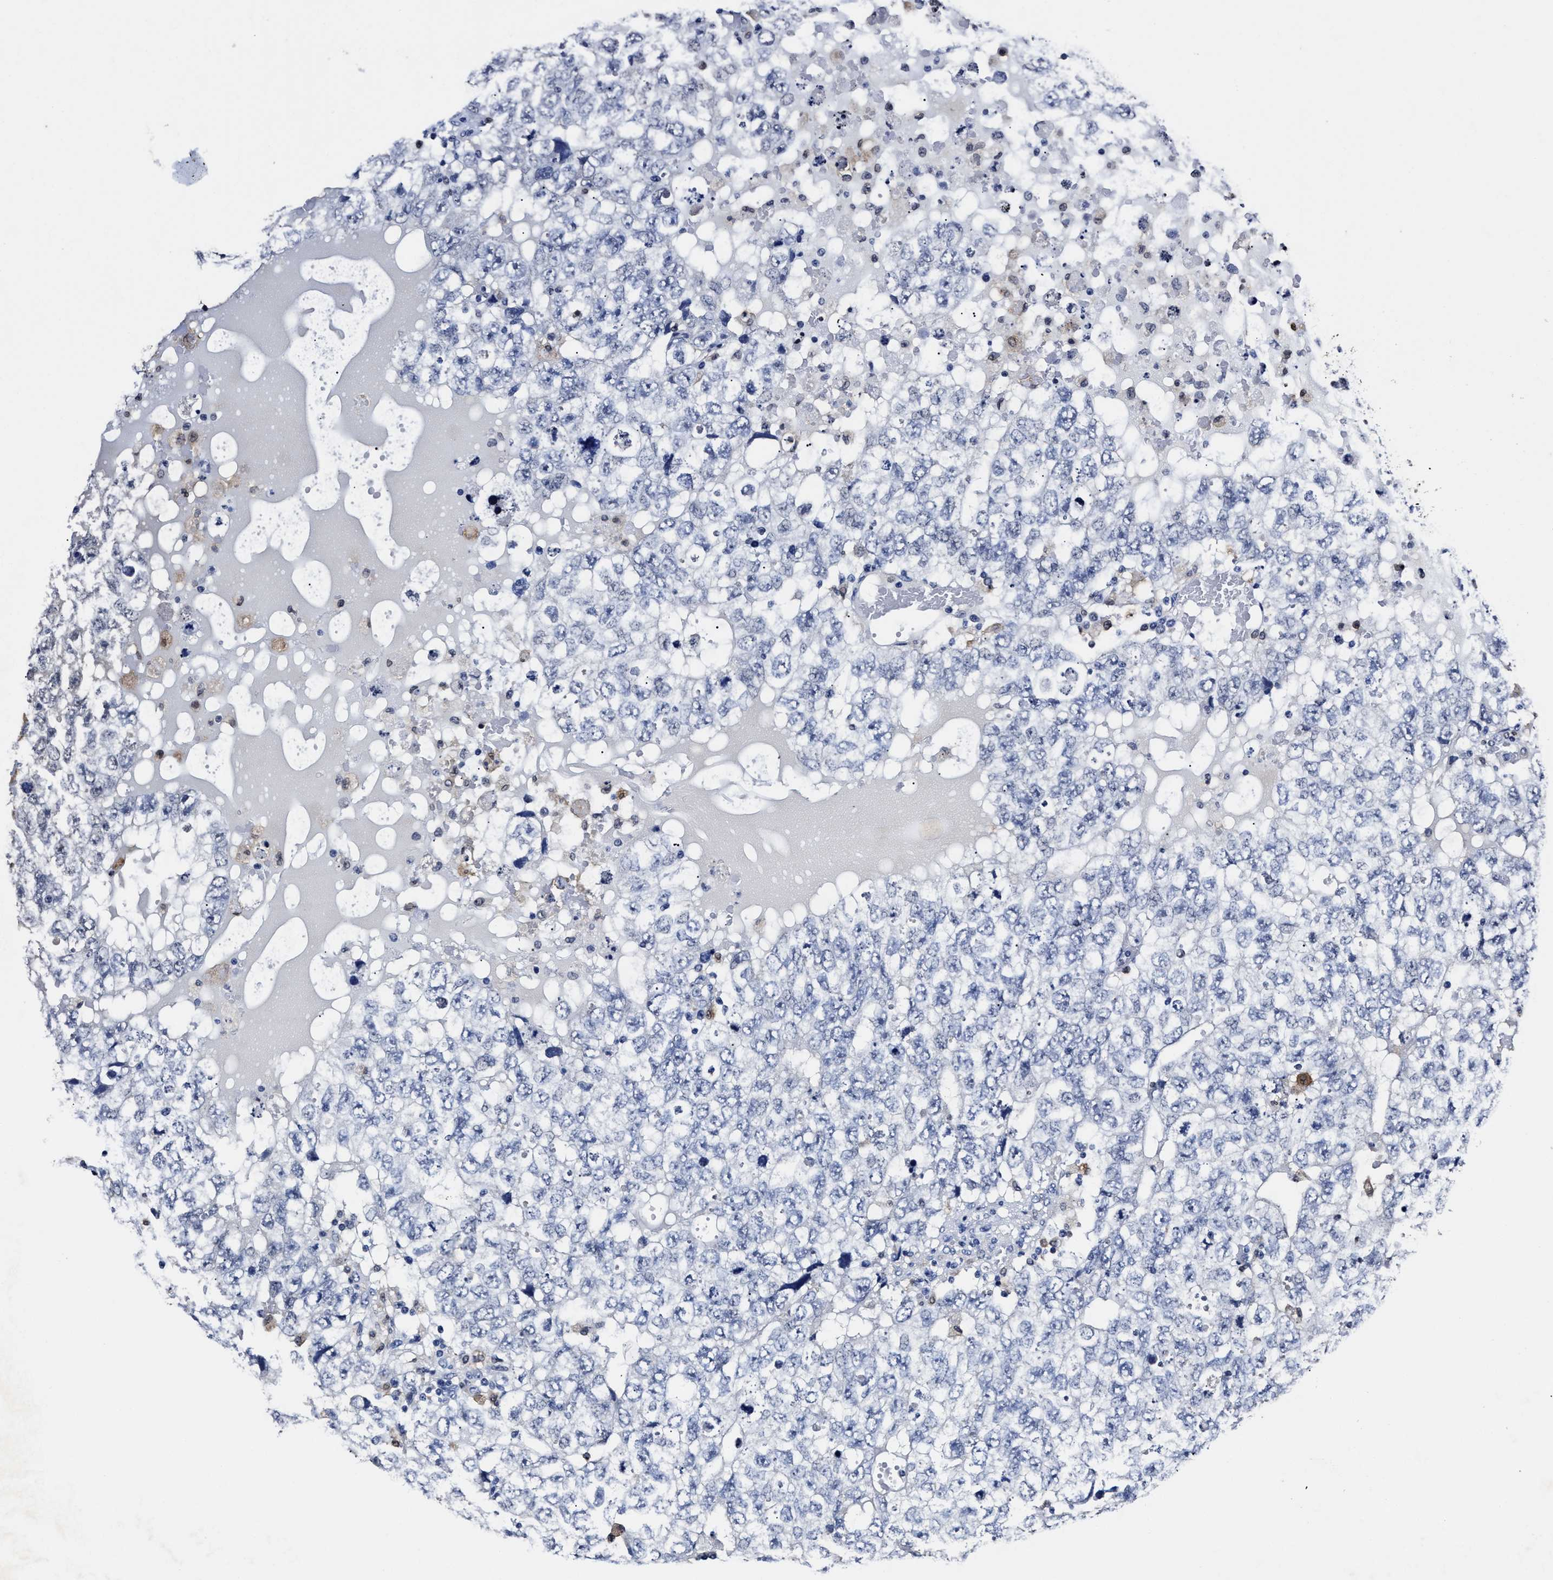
{"staining": {"intensity": "negative", "quantity": "none", "location": "none"}, "tissue": "testis cancer", "cell_type": "Tumor cells", "image_type": "cancer", "snomed": [{"axis": "morphology", "description": "Carcinoma, Embryonal, NOS"}, {"axis": "topography", "description": "Testis"}], "caption": "Human testis cancer (embryonal carcinoma) stained for a protein using IHC displays no expression in tumor cells.", "gene": "PRPF4B", "patient": {"sex": "male", "age": 36}}